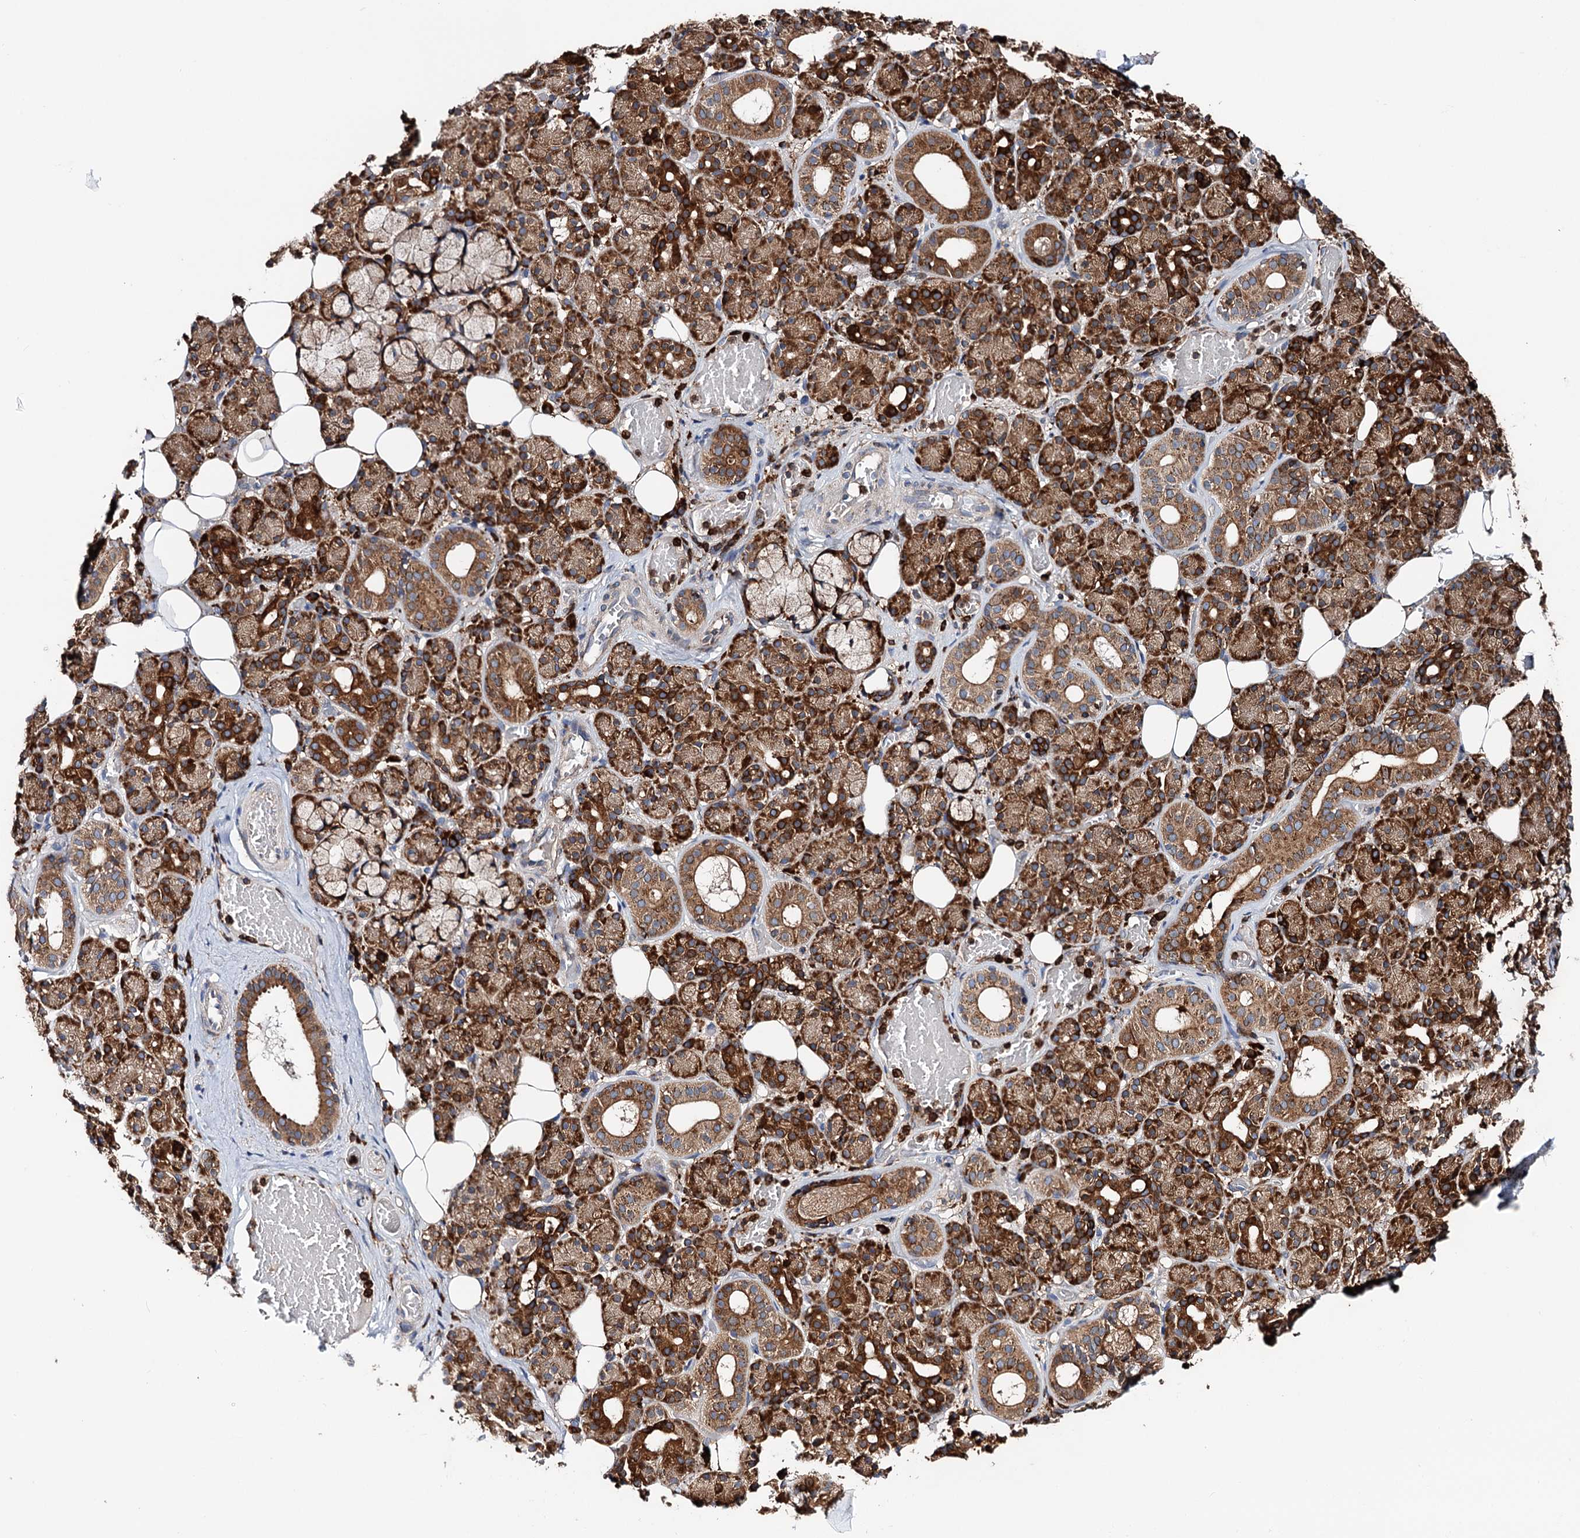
{"staining": {"intensity": "strong", "quantity": ">75%", "location": "cytoplasmic/membranous"}, "tissue": "salivary gland", "cell_type": "Glandular cells", "image_type": "normal", "snomed": [{"axis": "morphology", "description": "Normal tissue, NOS"}, {"axis": "topography", "description": "Salivary gland"}], "caption": "High-power microscopy captured an immunohistochemistry (IHC) photomicrograph of normal salivary gland, revealing strong cytoplasmic/membranous staining in approximately >75% of glandular cells. Immunohistochemistry stains the protein in brown and the nuclei are stained blue.", "gene": "ERP29", "patient": {"sex": "male", "age": 63}}